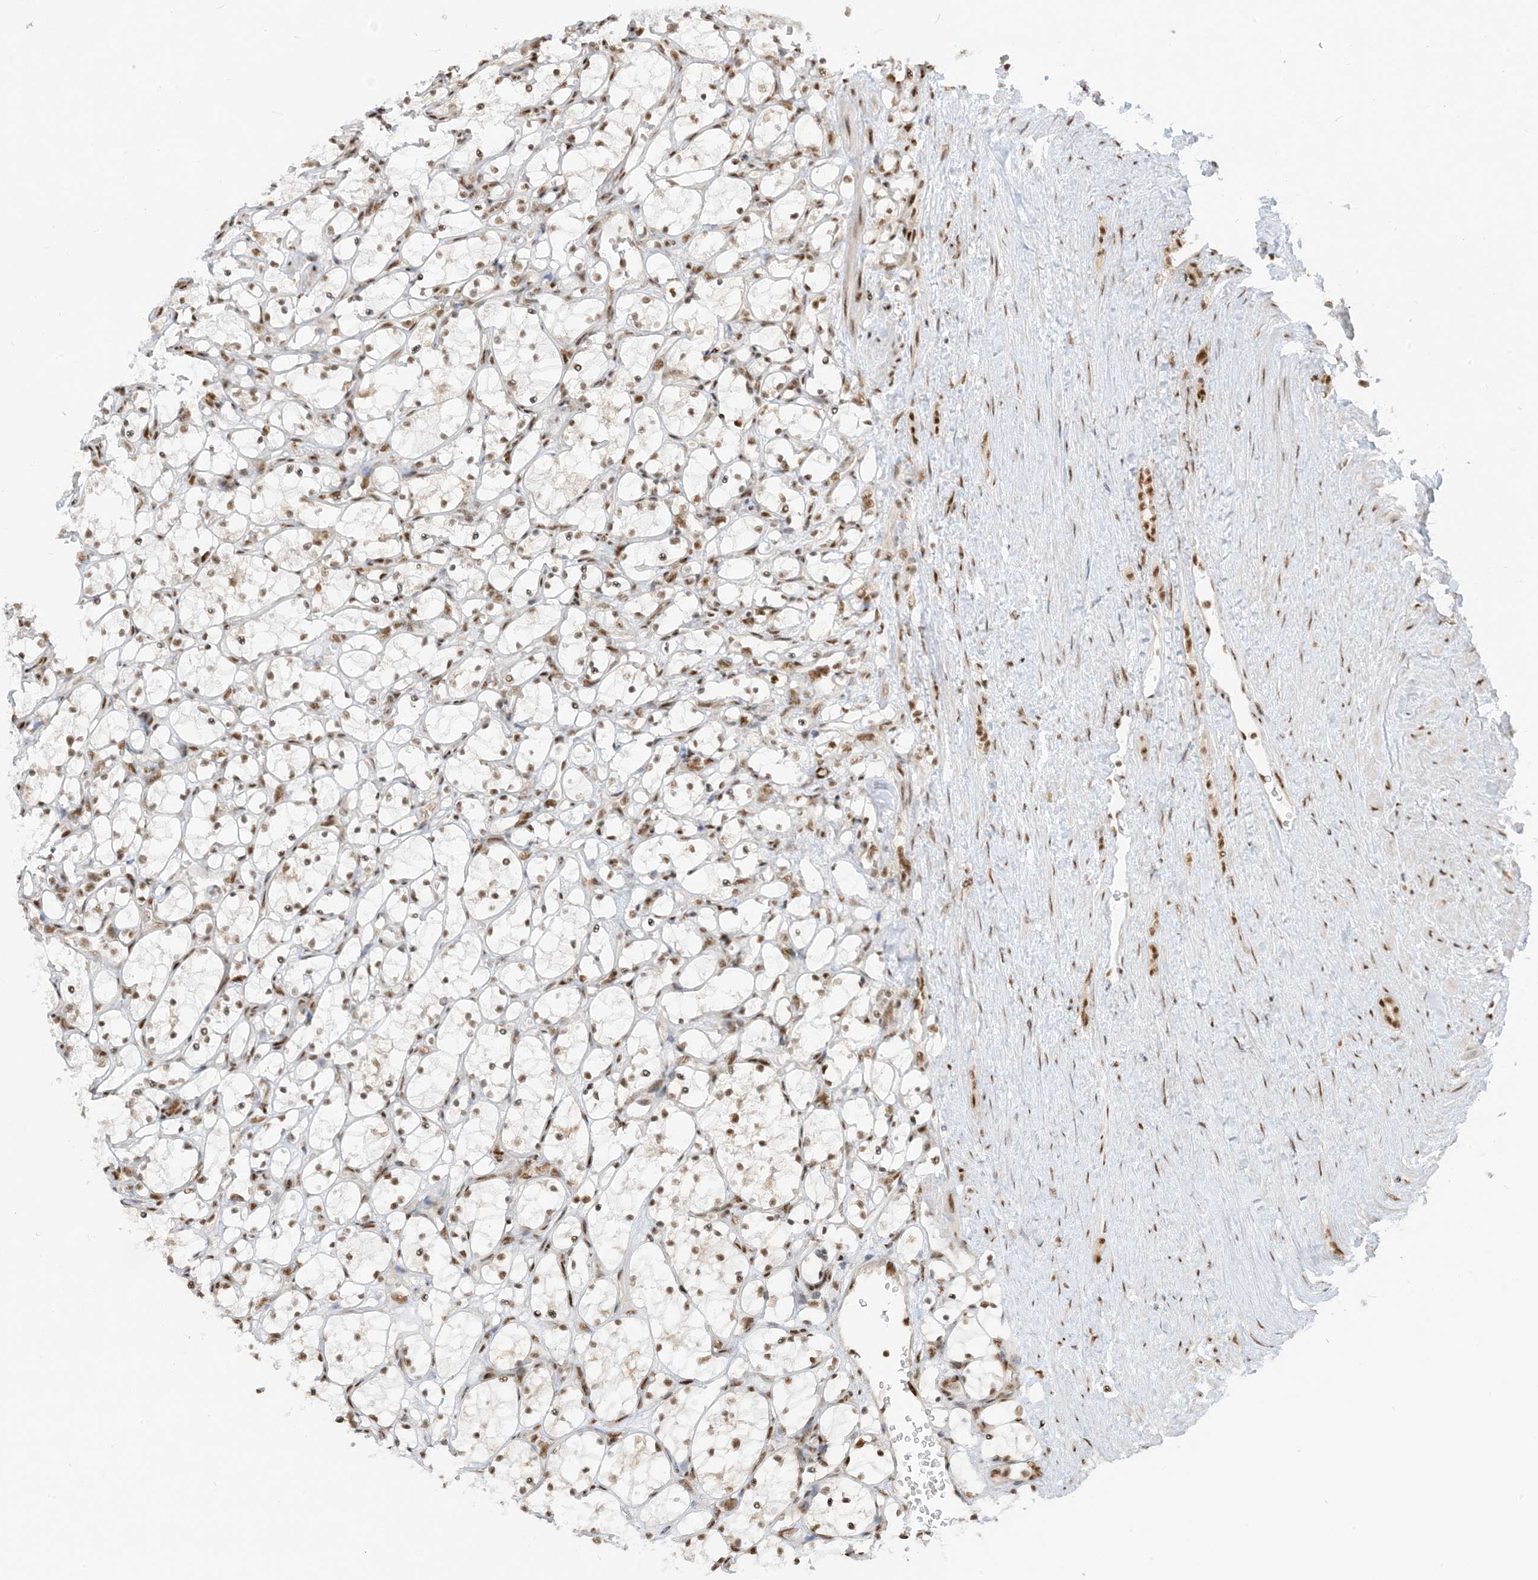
{"staining": {"intensity": "moderate", "quantity": ">75%", "location": "nuclear"}, "tissue": "renal cancer", "cell_type": "Tumor cells", "image_type": "cancer", "snomed": [{"axis": "morphology", "description": "Adenocarcinoma, NOS"}, {"axis": "topography", "description": "Kidney"}], "caption": "Protein analysis of adenocarcinoma (renal) tissue reveals moderate nuclear staining in about >75% of tumor cells.", "gene": "ARGLU1", "patient": {"sex": "female", "age": 69}}